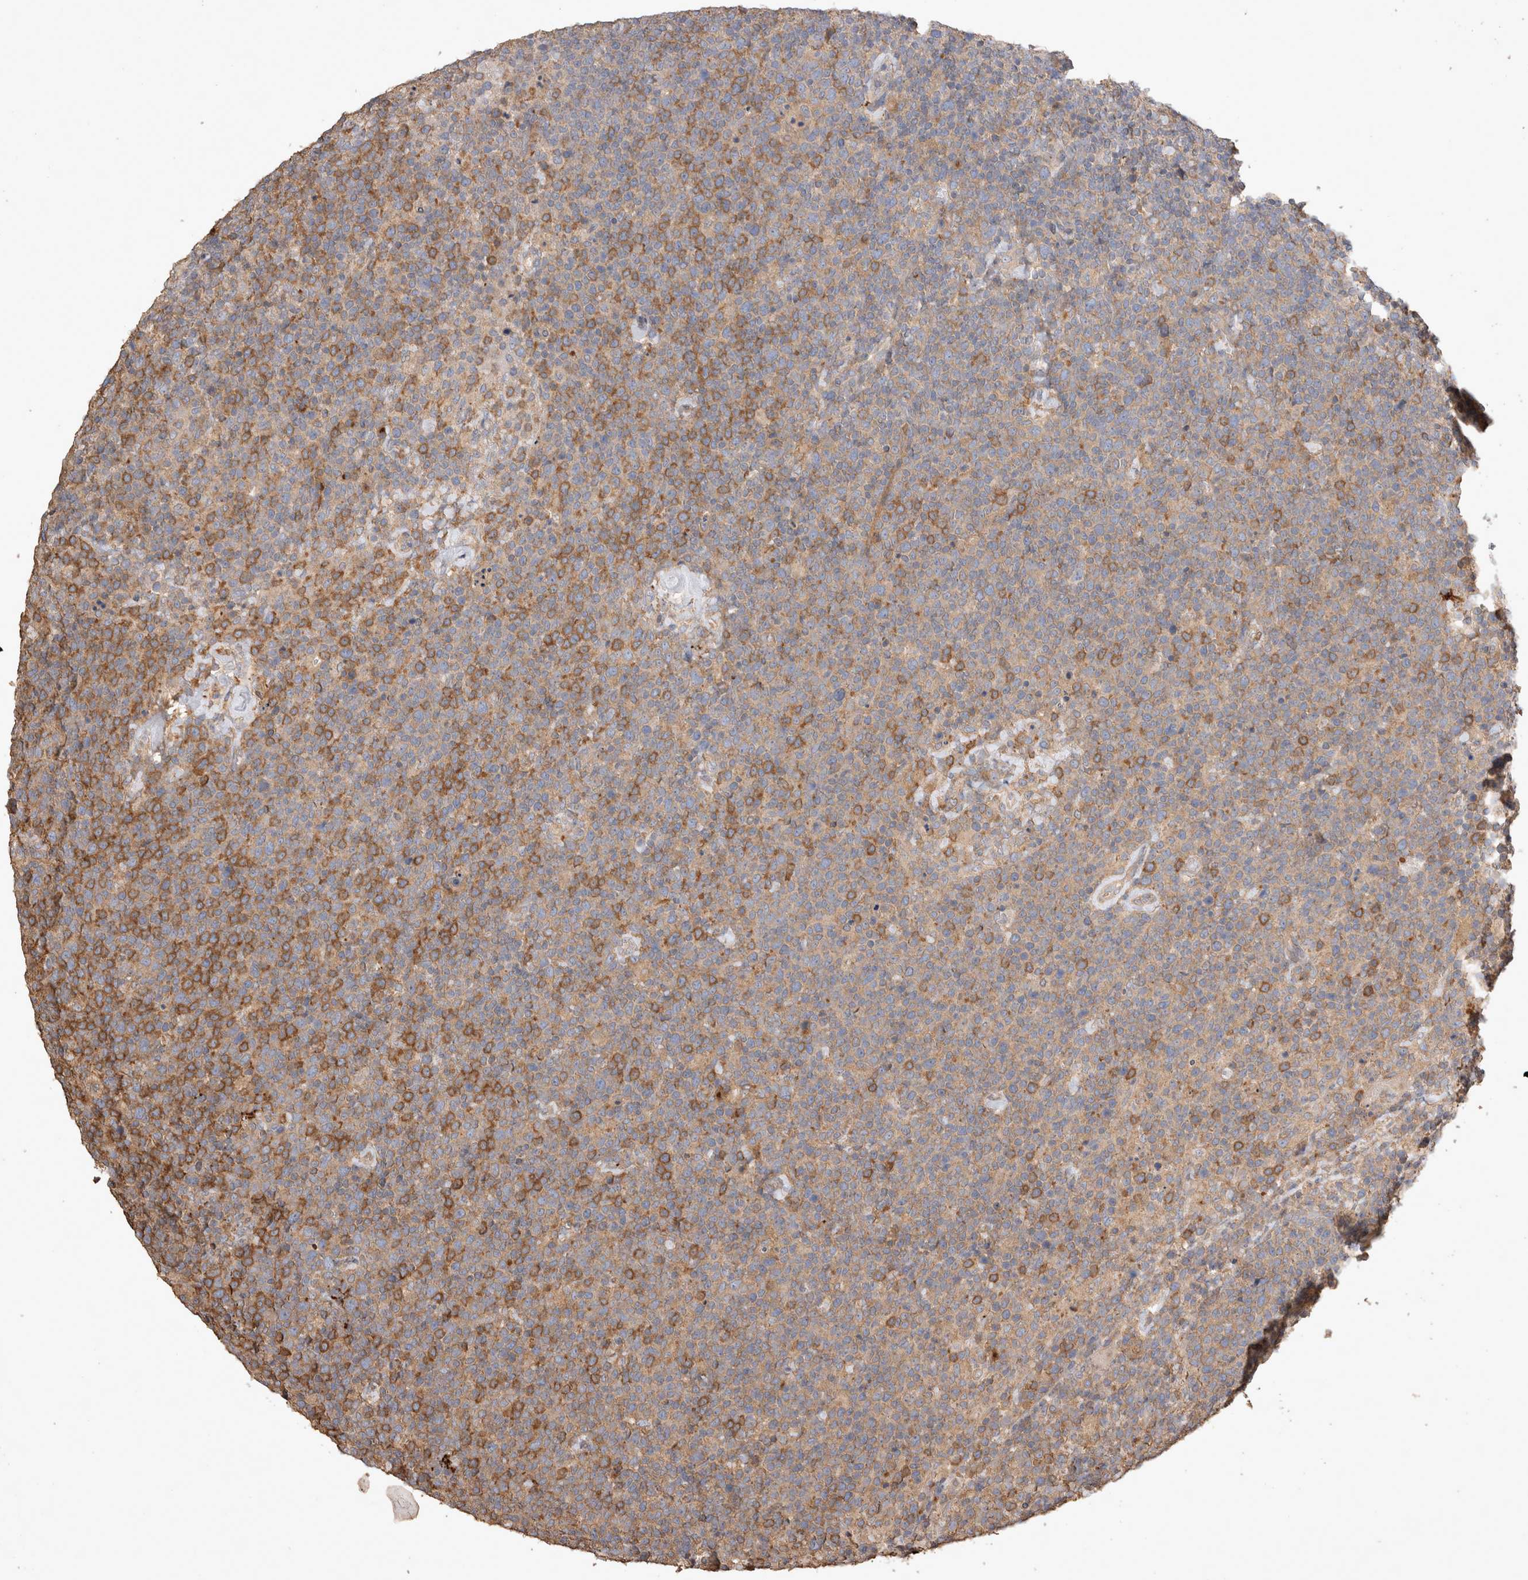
{"staining": {"intensity": "moderate", "quantity": "25%-75%", "location": "cytoplasmic/membranous"}, "tissue": "lymphoma", "cell_type": "Tumor cells", "image_type": "cancer", "snomed": [{"axis": "morphology", "description": "Malignant lymphoma, non-Hodgkin's type, High grade"}, {"axis": "topography", "description": "Lymph node"}], "caption": "Protein analysis of lymphoma tissue displays moderate cytoplasmic/membranous staining in about 25%-75% of tumor cells.", "gene": "SNX31", "patient": {"sex": "male", "age": 61}}